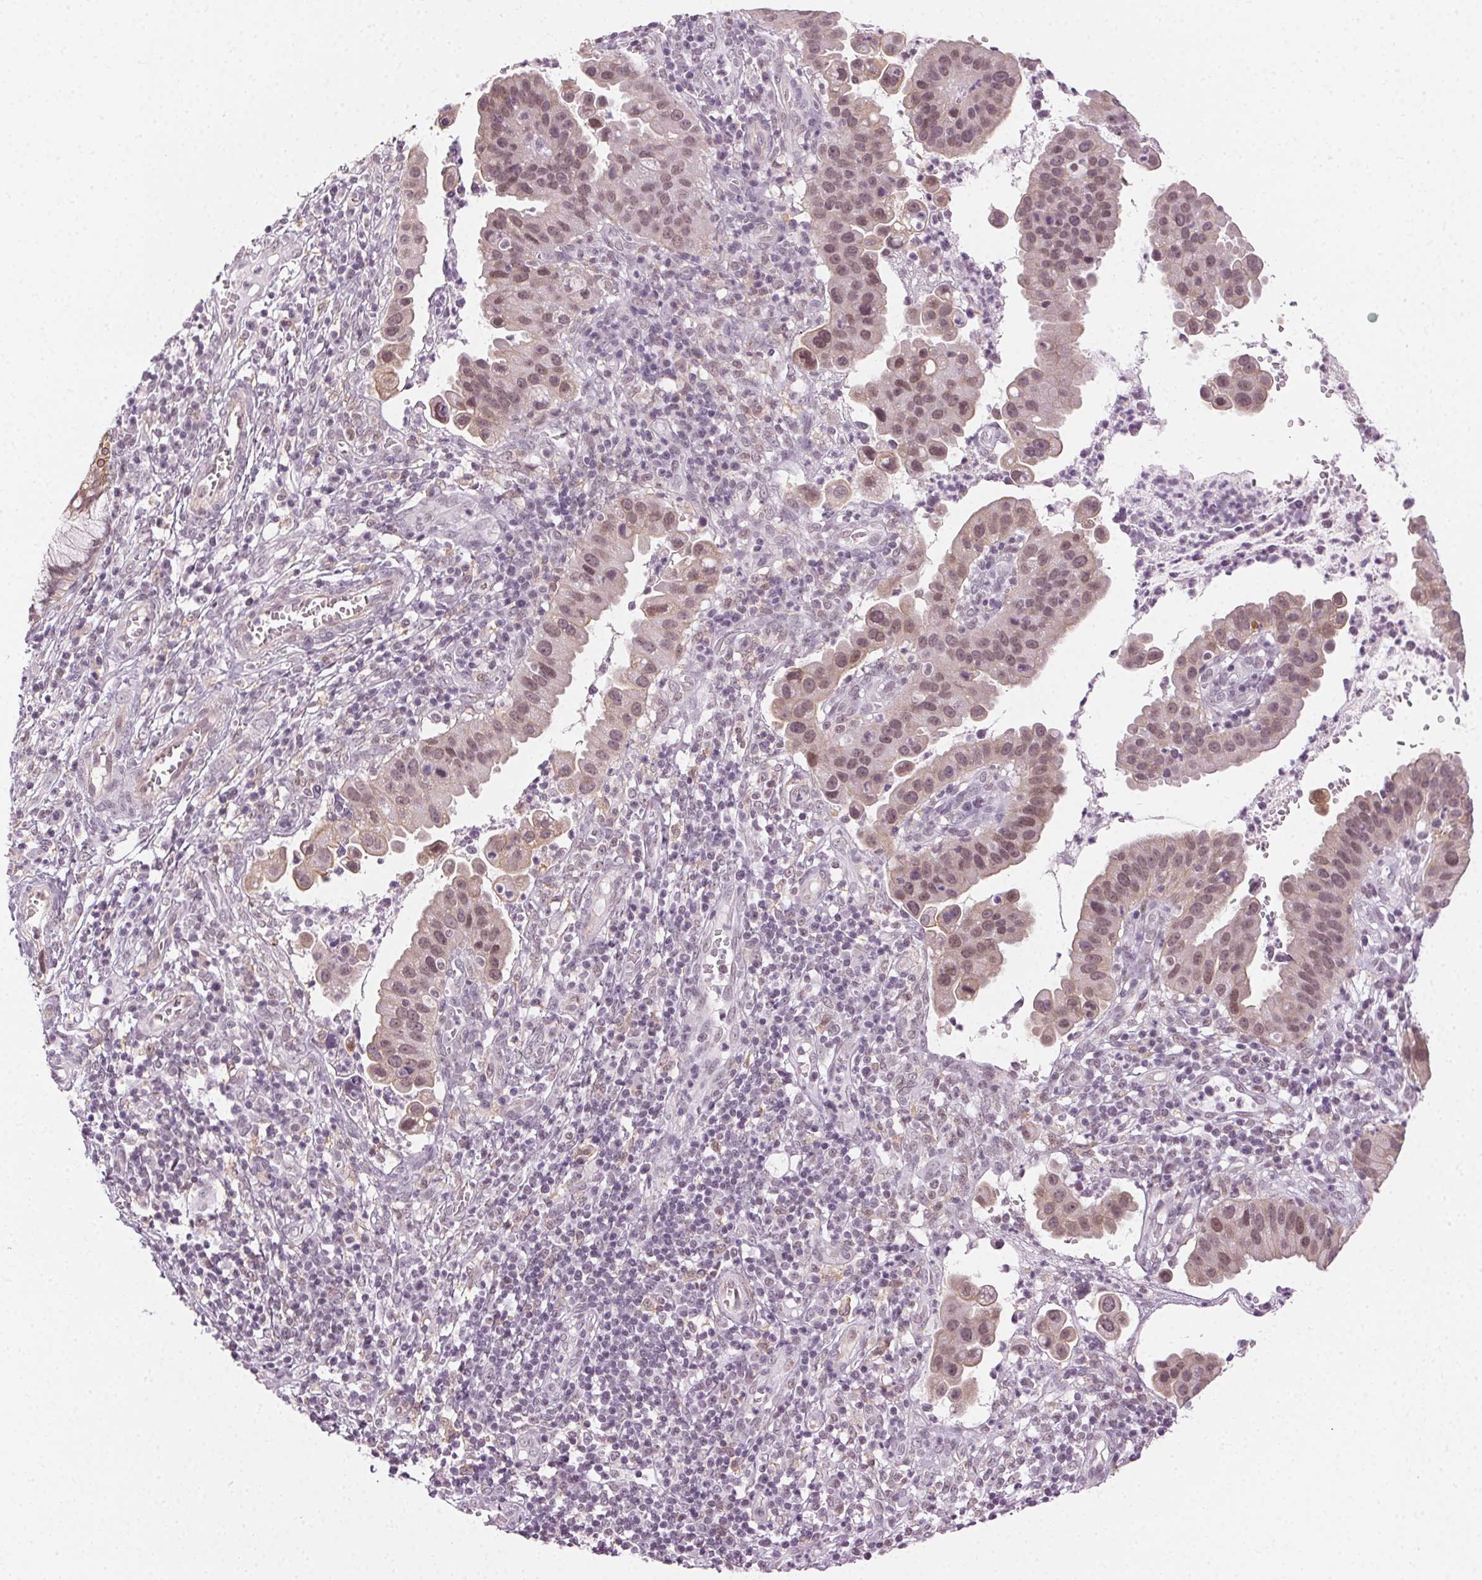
{"staining": {"intensity": "weak", "quantity": ">75%", "location": "nuclear"}, "tissue": "cervical cancer", "cell_type": "Tumor cells", "image_type": "cancer", "snomed": [{"axis": "morphology", "description": "Adenocarcinoma, NOS"}, {"axis": "topography", "description": "Cervix"}], "caption": "Immunohistochemical staining of cervical cancer (adenocarcinoma) shows low levels of weak nuclear protein staining in about >75% of tumor cells.", "gene": "AIF1L", "patient": {"sex": "female", "age": 34}}